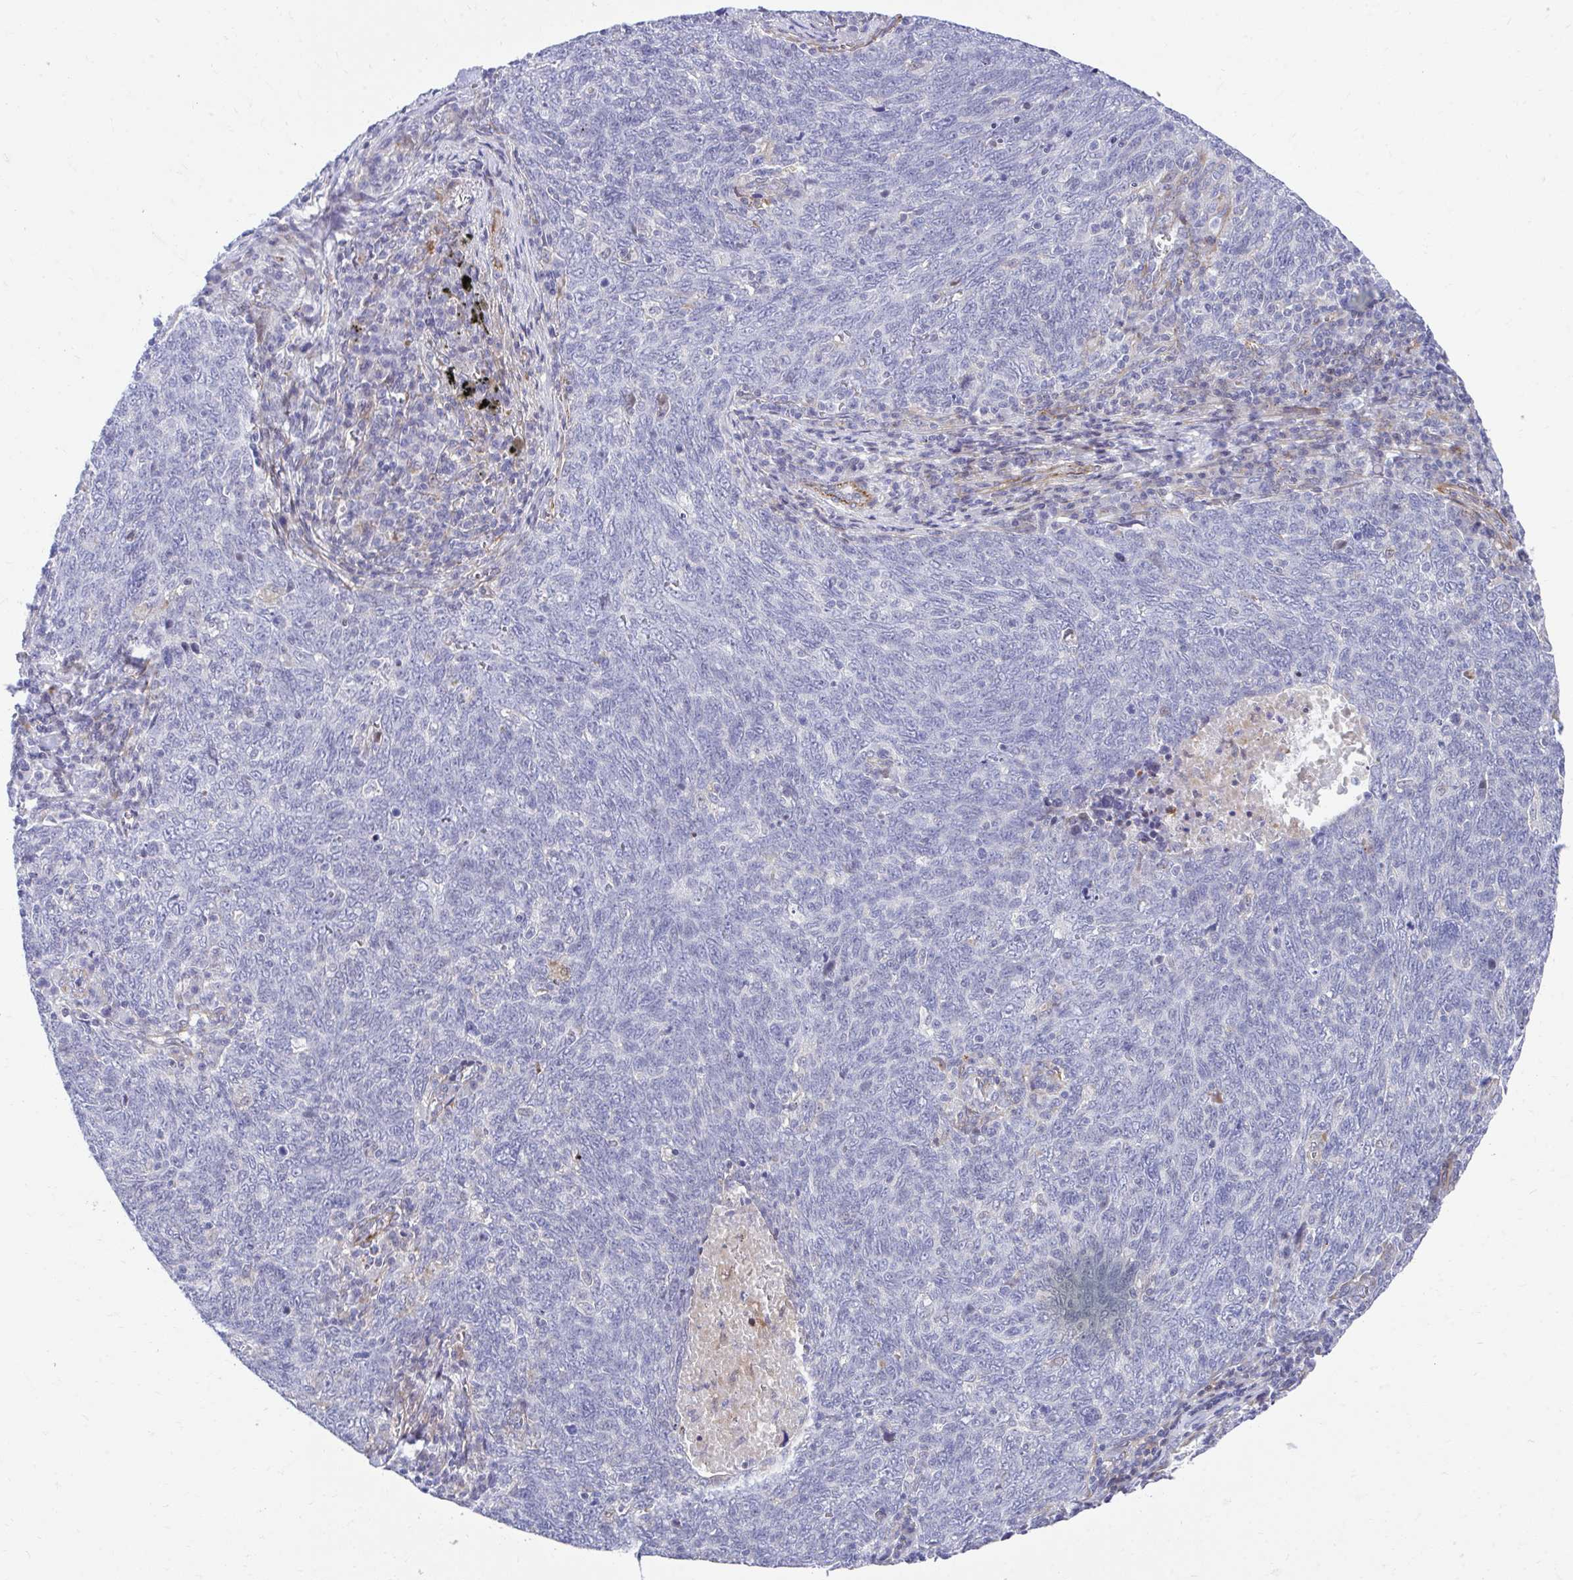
{"staining": {"intensity": "negative", "quantity": "none", "location": "none"}, "tissue": "lung cancer", "cell_type": "Tumor cells", "image_type": "cancer", "snomed": [{"axis": "morphology", "description": "Squamous cell carcinoma, NOS"}, {"axis": "topography", "description": "Lung"}], "caption": "The micrograph shows no significant staining in tumor cells of lung squamous cell carcinoma.", "gene": "CSTB", "patient": {"sex": "female", "age": 72}}